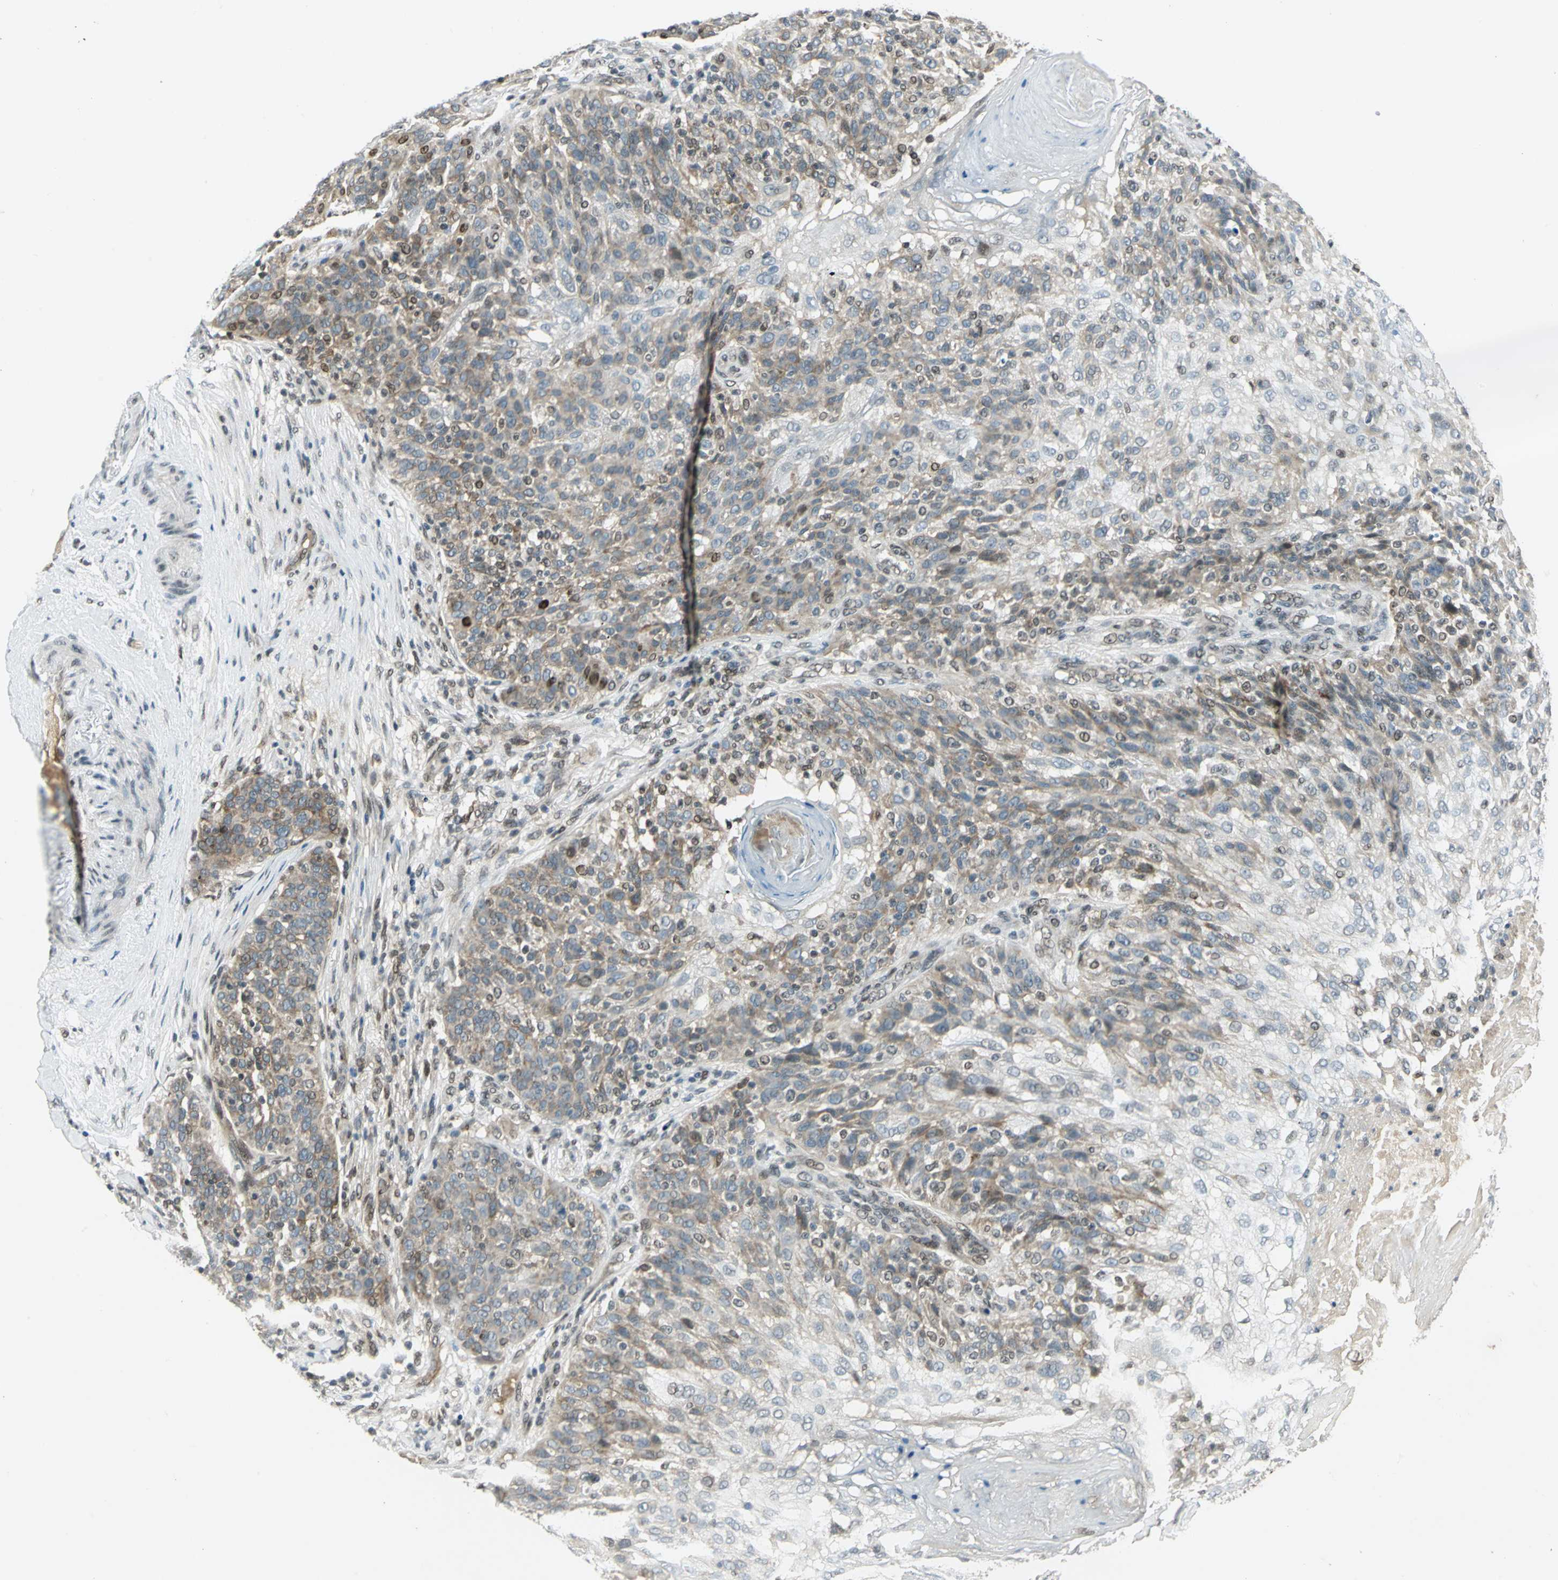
{"staining": {"intensity": "weak", "quantity": "25%-75%", "location": "cytoplasmic/membranous"}, "tissue": "skin cancer", "cell_type": "Tumor cells", "image_type": "cancer", "snomed": [{"axis": "morphology", "description": "Normal tissue, NOS"}, {"axis": "morphology", "description": "Squamous cell carcinoma, NOS"}, {"axis": "topography", "description": "Skin"}], "caption": "IHC micrograph of human skin cancer stained for a protein (brown), which reveals low levels of weak cytoplasmic/membranous expression in approximately 25%-75% of tumor cells.", "gene": "RAD17", "patient": {"sex": "female", "age": 83}}